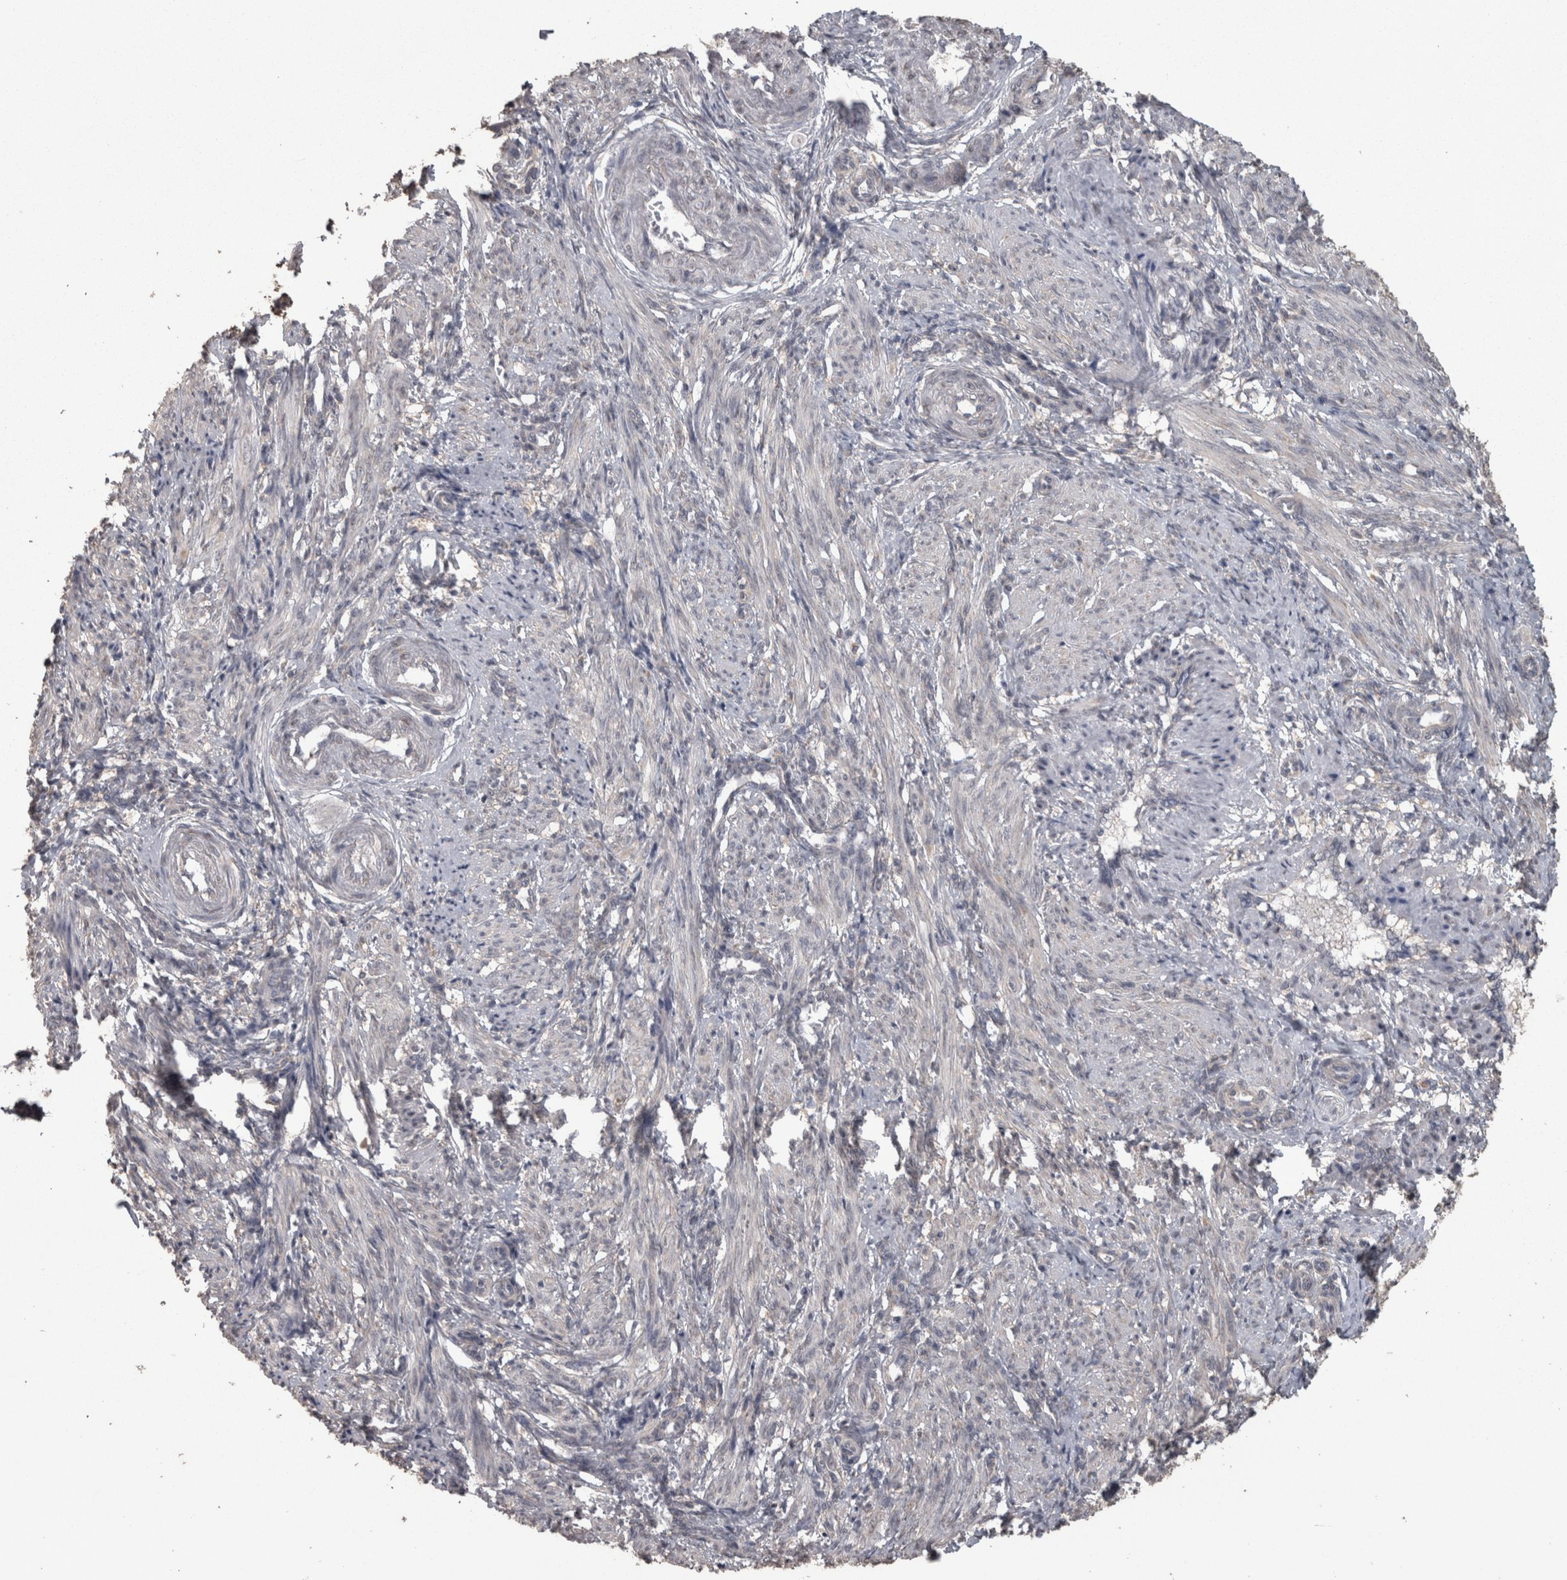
{"staining": {"intensity": "negative", "quantity": "none", "location": "none"}, "tissue": "smooth muscle", "cell_type": "Smooth muscle cells", "image_type": "normal", "snomed": [{"axis": "morphology", "description": "Normal tissue, NOS"}, {"axis": "topography", "description": "Endometrium"}], "caption": "DAB (3,3'-diaminobenzidine) immunohistochemical staining of unremarkable human smooth muscle displays no significant expression in smooth muscle cells.", "gene": "RAB29", "patient": {"sex": "female", "age": 33}}